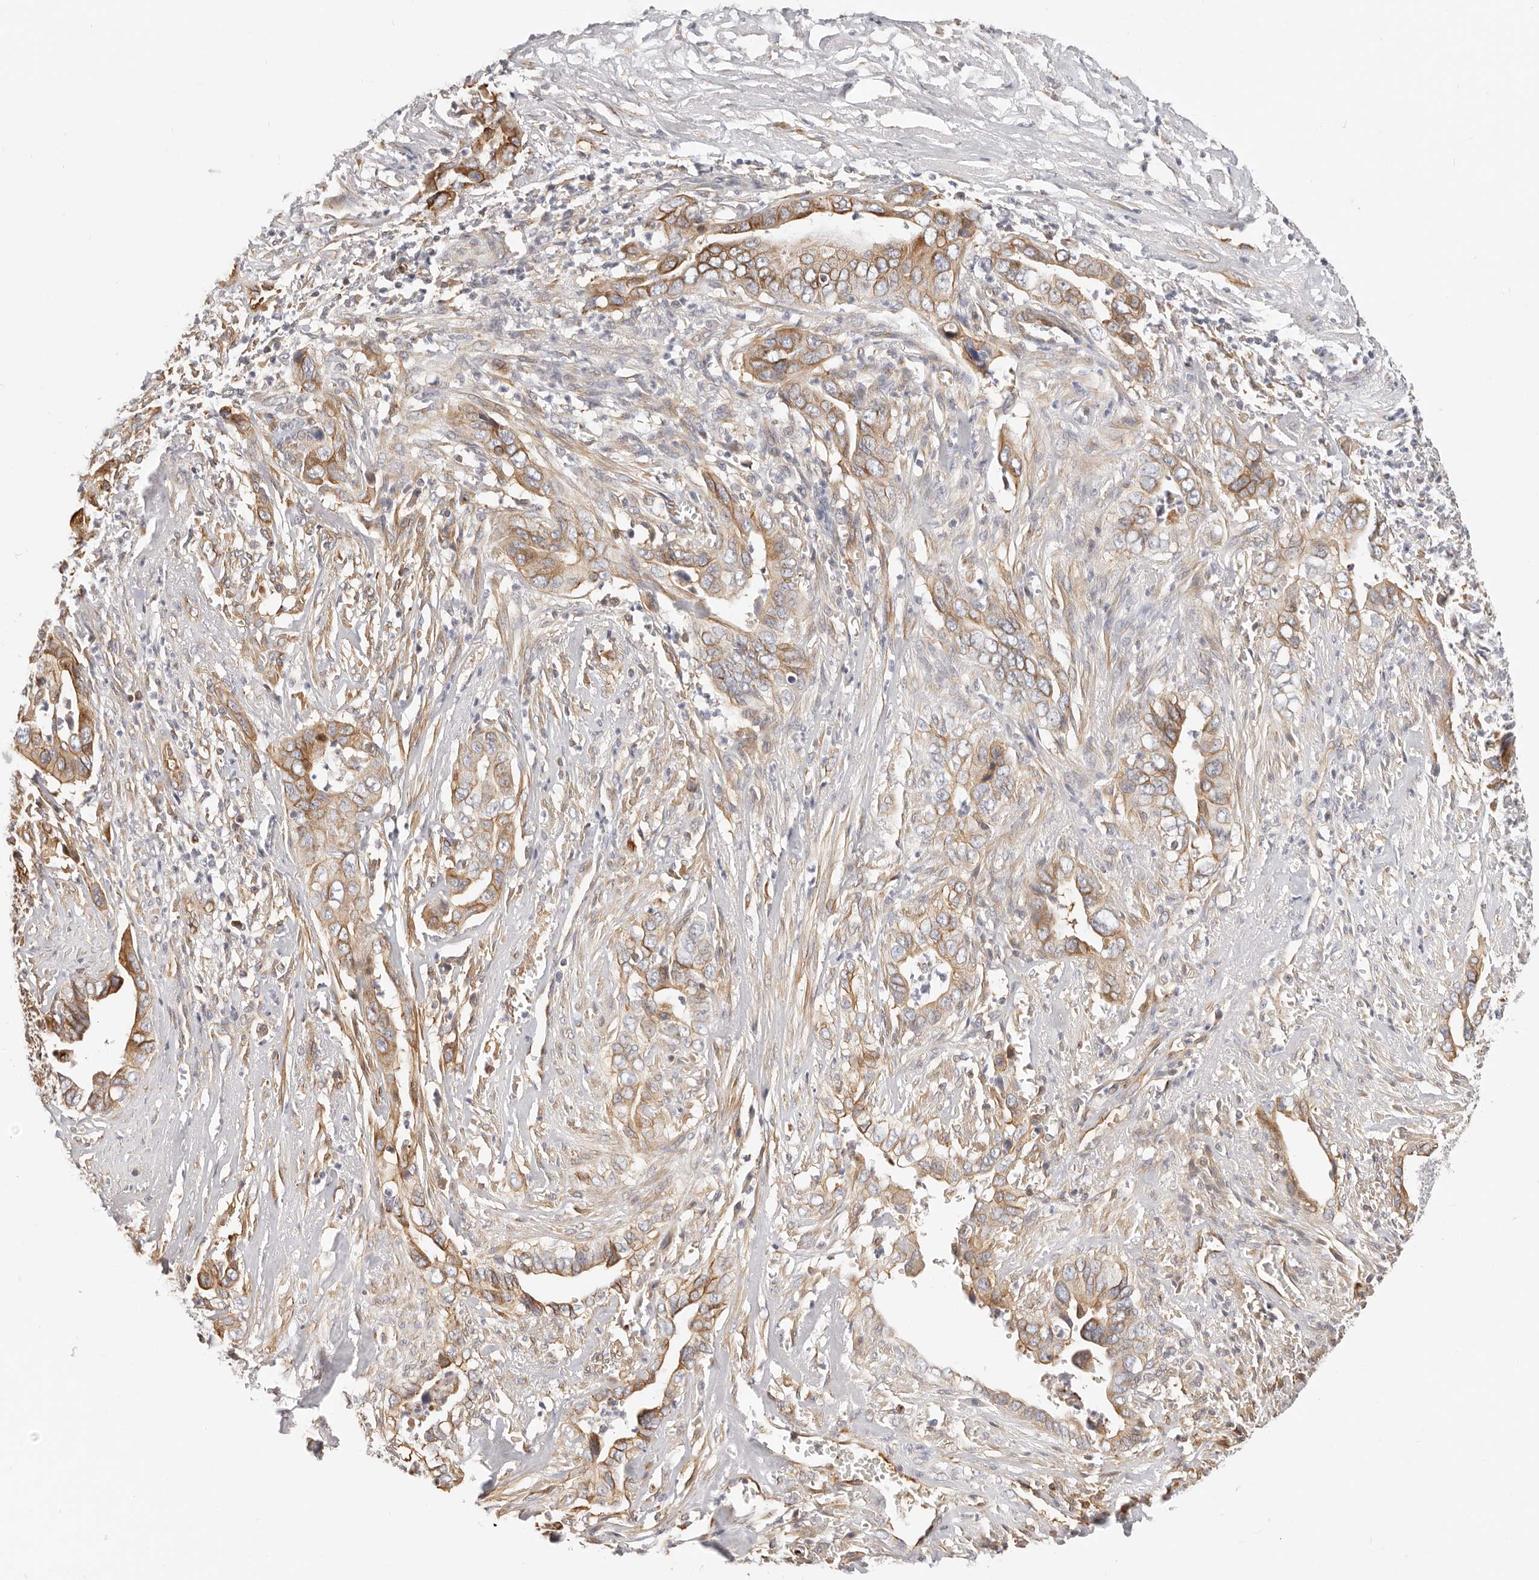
{"staining": {"intensity": "moderate", "quantity": ">75%", "location": "cytoplasmic/membranous"}, "tissue": "liver cancer", "cell_type": "Tumor cells", "image_type": "cancer", "snomed": [{"axis": "morphology", "description": "Cholangiocarcinoma"}, {"axis": "topography", "description": "Liver"}], "caption": "DAB (3,3'-diaminobenzidine) immunohistochemical staining of liver cancer (cholangiocarcinoma) exhibits moderate cytoplasmic/membranous protein expression in approximately >75% of tumor cells.", "gene": "DTNBP1", "patient": {"sex": "female", "age": 79}}